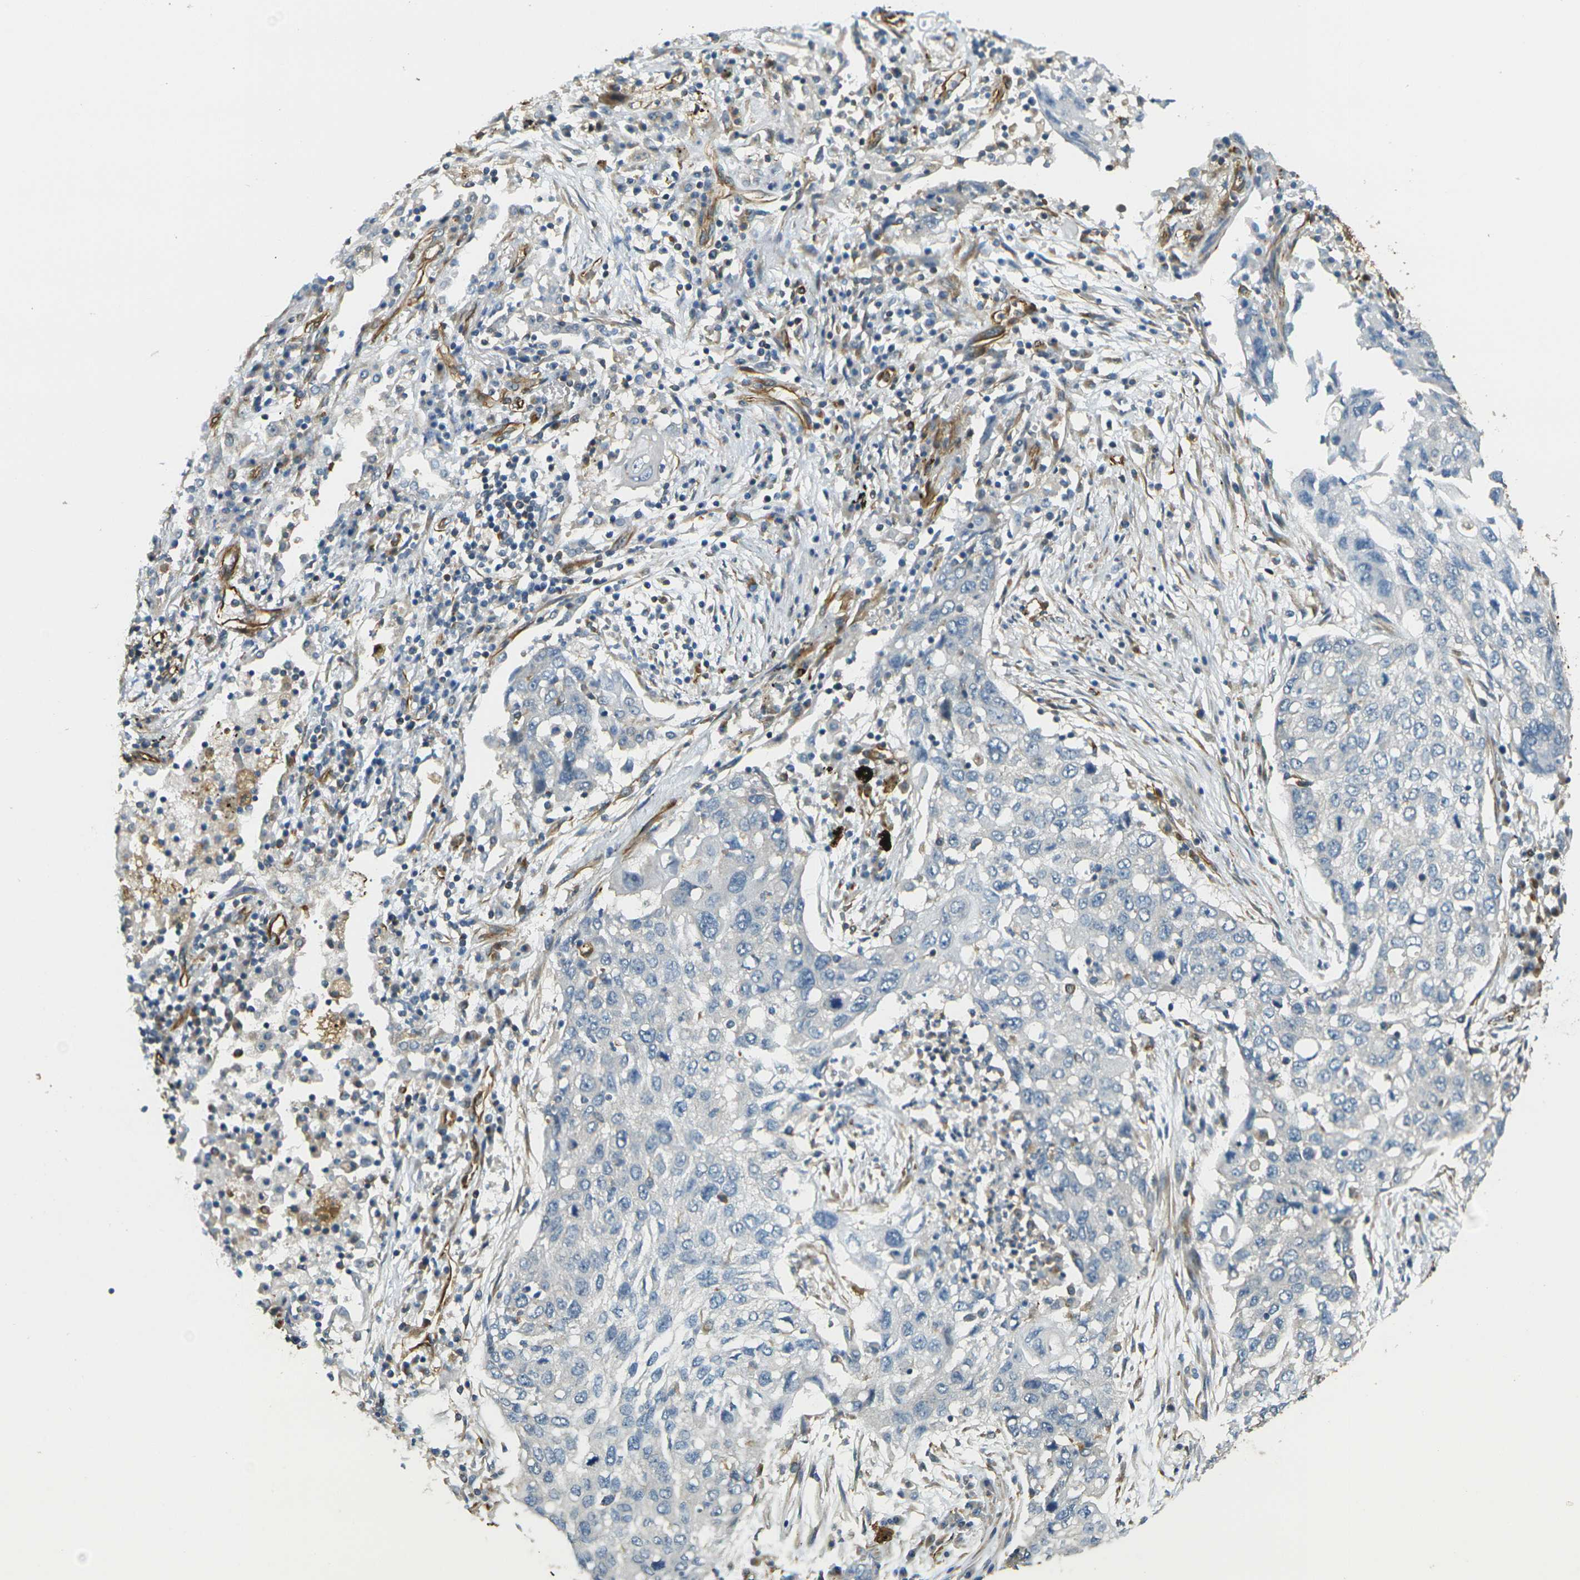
{"staining": {"intensity": "negative", "quantity": "none", "location": "none"}, "tissue": "lung cancer", "cell_type": "Tumor cells", "image_type": "cancer", "snomed": [{"axis": "morphology", "description": "Squamous cell carcinoma, NOS"}, {"axis": "topography", "description": "Lung"}], "caption": "High magnification brightfield microscopy of squamous cell carcinoma (lung) stained with DAB (brown) and counterstained with hematoxylin (blue): tumor cells show no significant expression.", "gene": "CYTH3", "patient": {"sex": "female", "age": 63}}